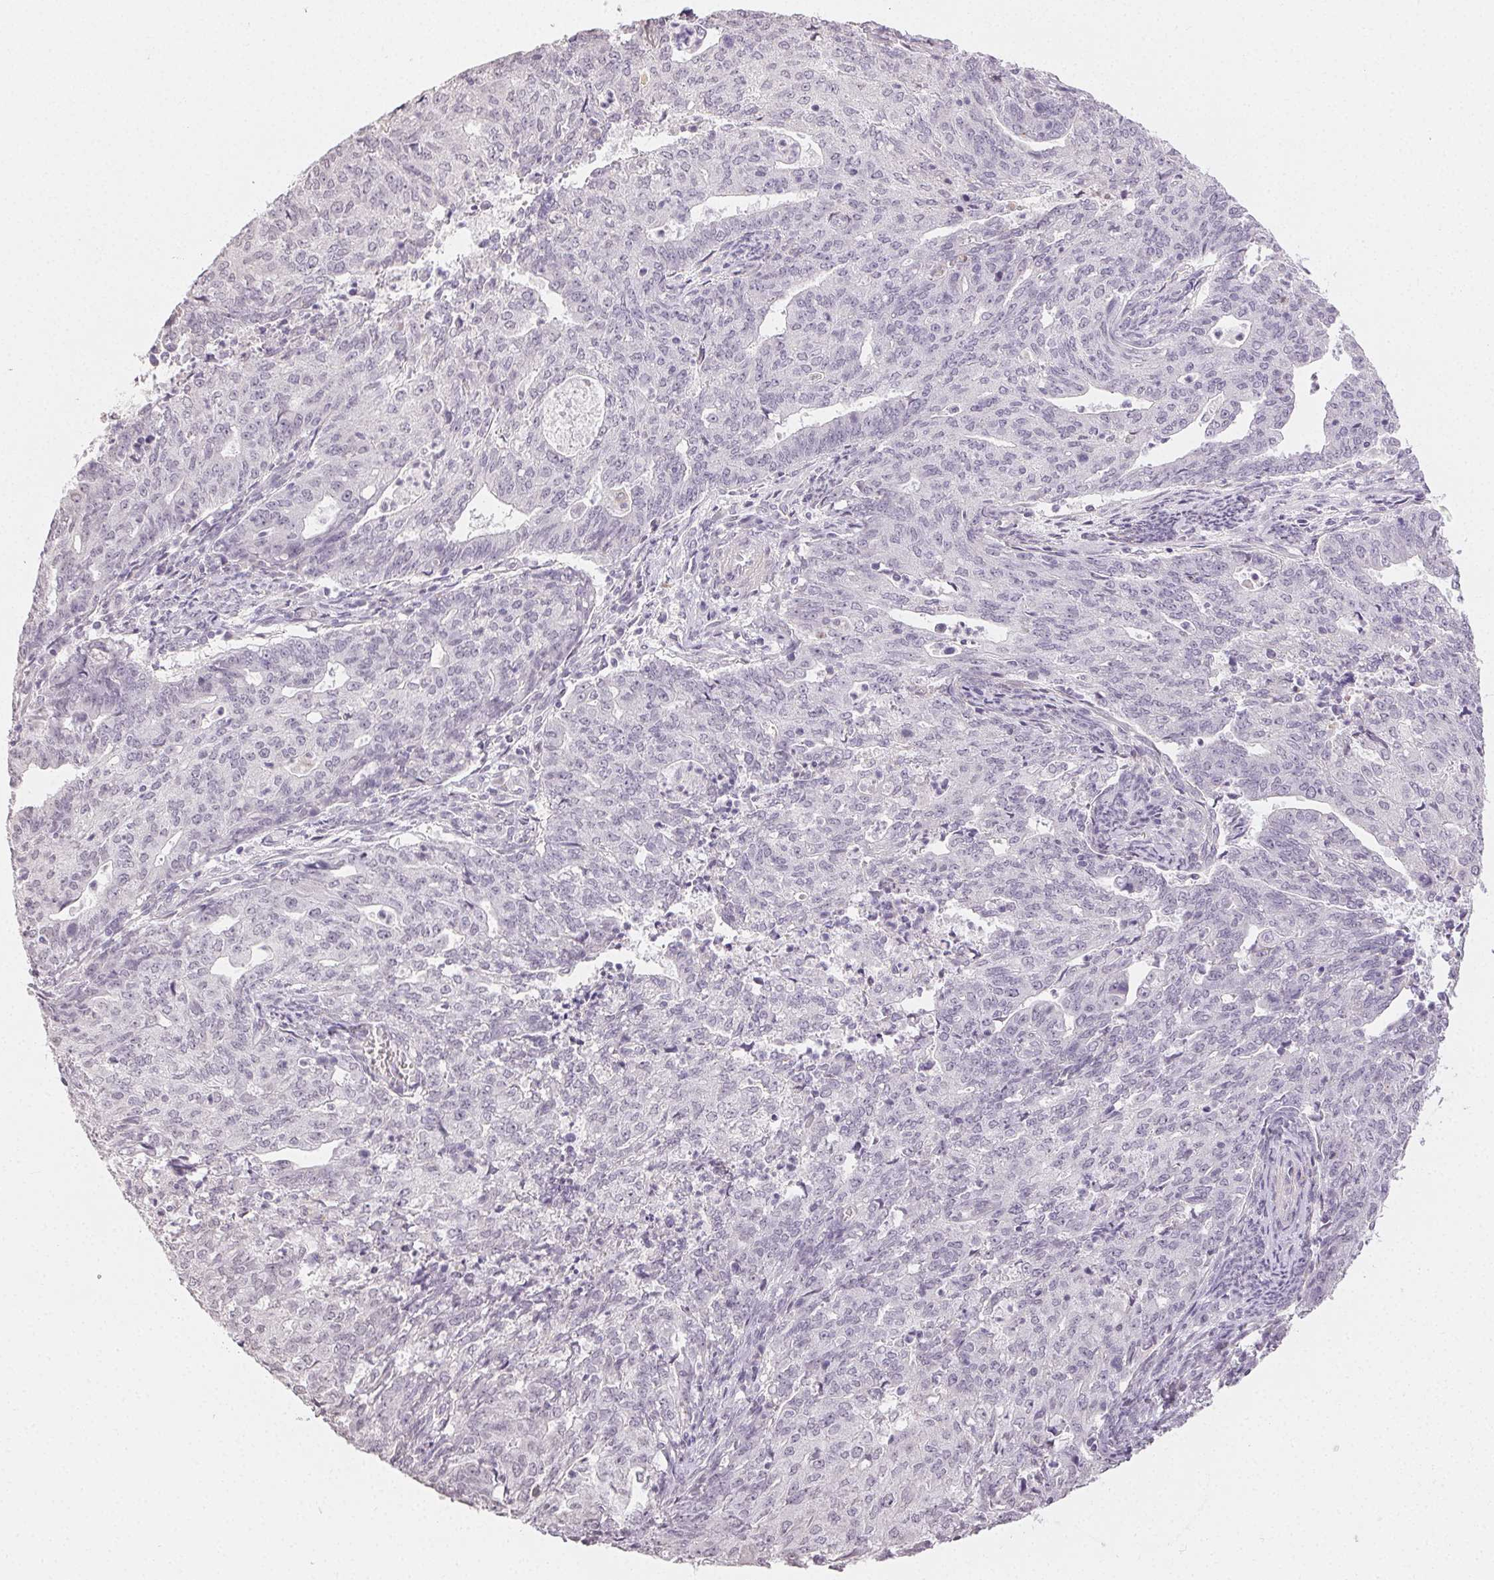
{"staining": {"intensity": "negative", "quantity": "none", "location": "none"}, "tissue": "endometrial cancer", "cell_type": "Tumor cells", "image_type": "cancer", "snomed": [{"axis": "morphology", "description": "Adenocarcinoma, NOS"}, {"axis": "topography", "description": "Endometrium"}], "caption": "DAB (3,3'-diaminobenzidine) immunohistochemical staining of human endometrial cancer (adenocarcinoma) shows no significant positivity in tumor cells.", "gene": "TMEM174", "patient": {"sex": "female", "age": 82}}